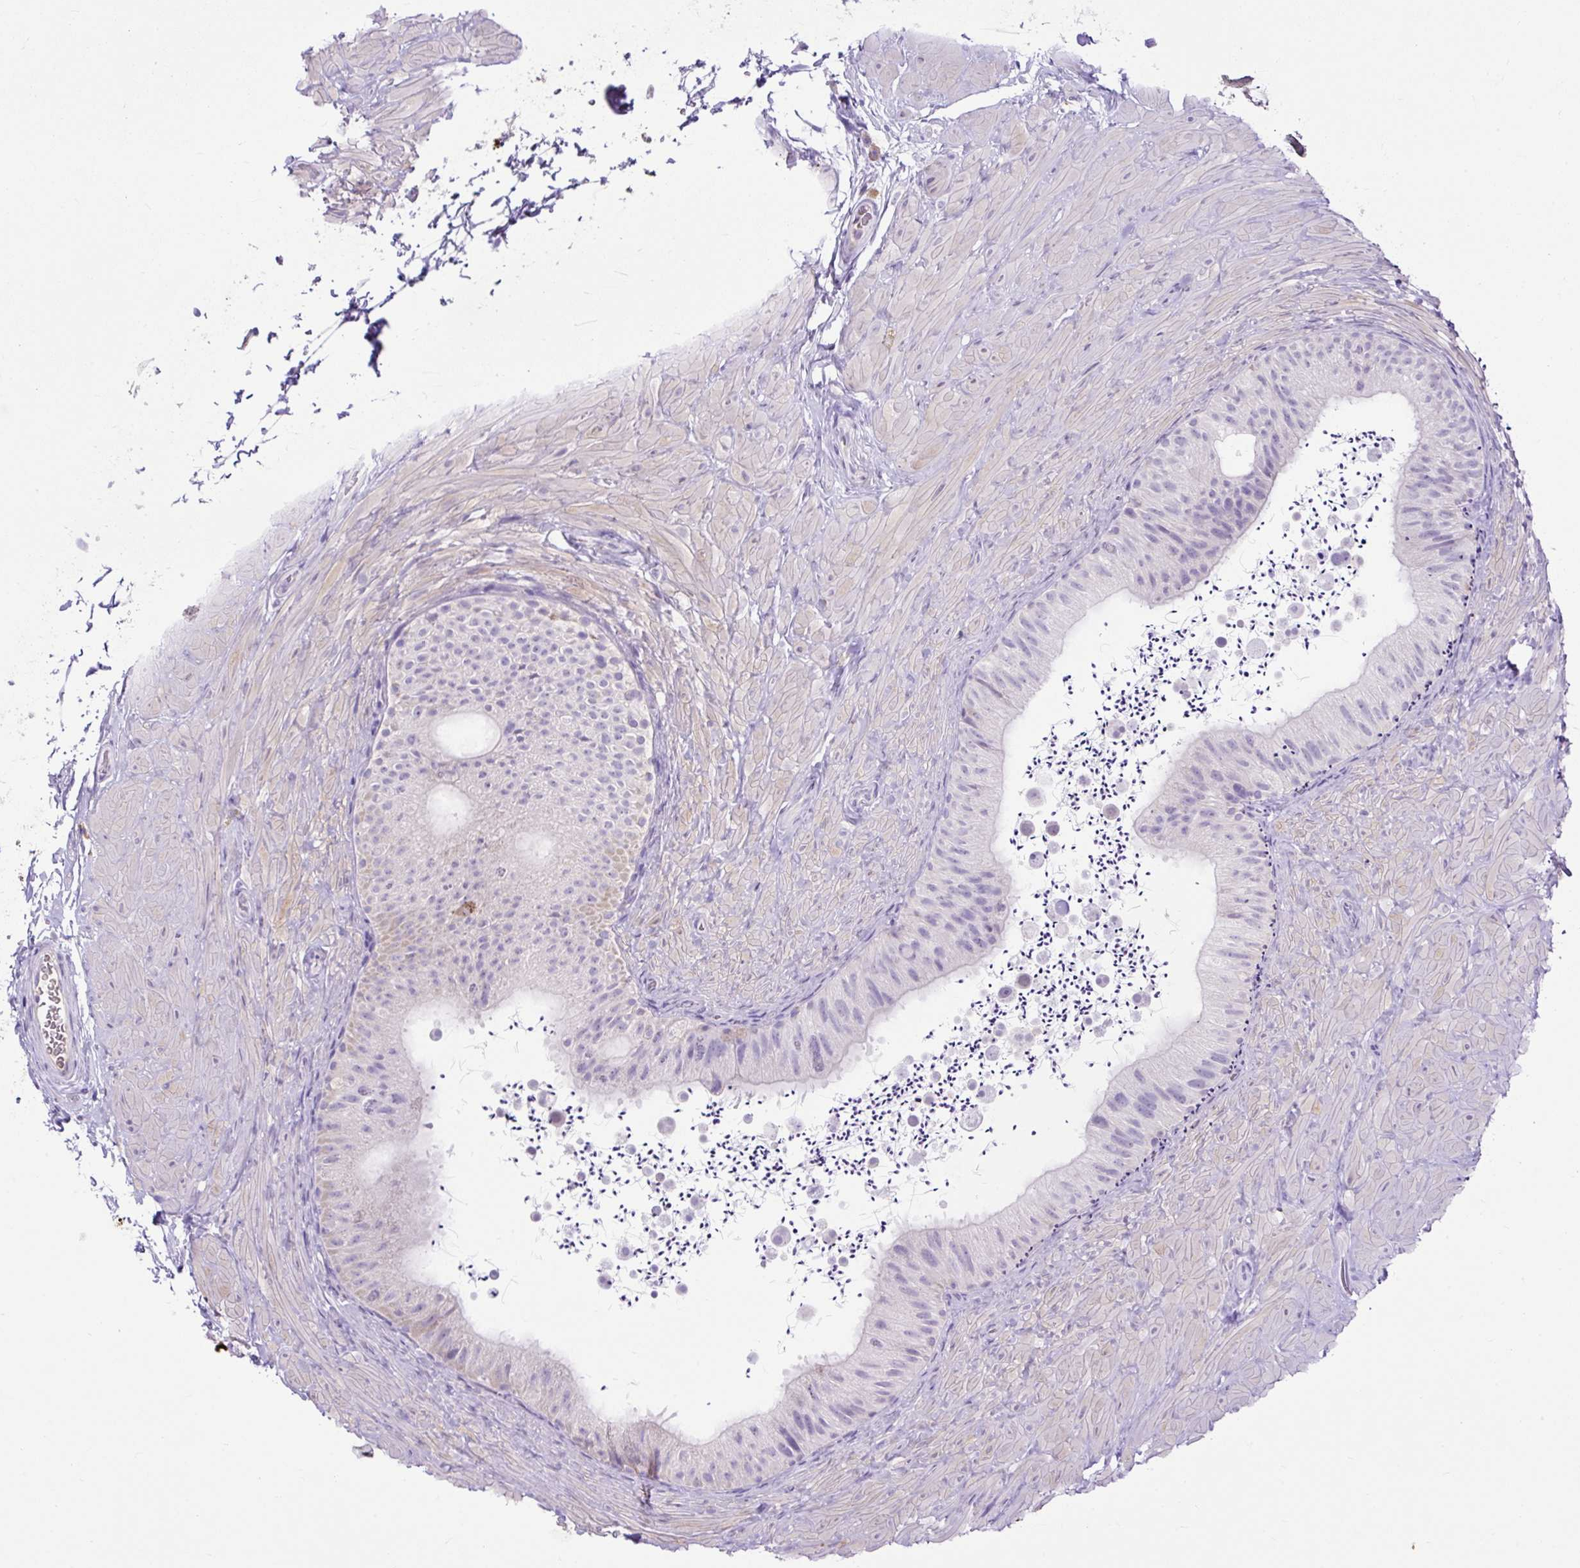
{"staining": {"intensity": "negative", "quantity": "none", "location": "none"}, "tissue": "epididymis", "cell_type": "Glandular cells", "image_type": "normal", "snomed": [{"axis": "morphology", "description": "Normal tissue, NOS"}, {"axis": "topography", "description": "Epididymis"}, {"axis": "topography", "description": "Peripheral nerve tissue"}], "caption": "High magnification brightfield microscopy of normal epididymis stained with DAB (3,3'-diaminobenzidine) (brown) and counterstained with hematoxylin (blue): glandular cells show no significant staining.", "gene": "SPTBN5", "patient": {"sex": "male", "age": 32}}